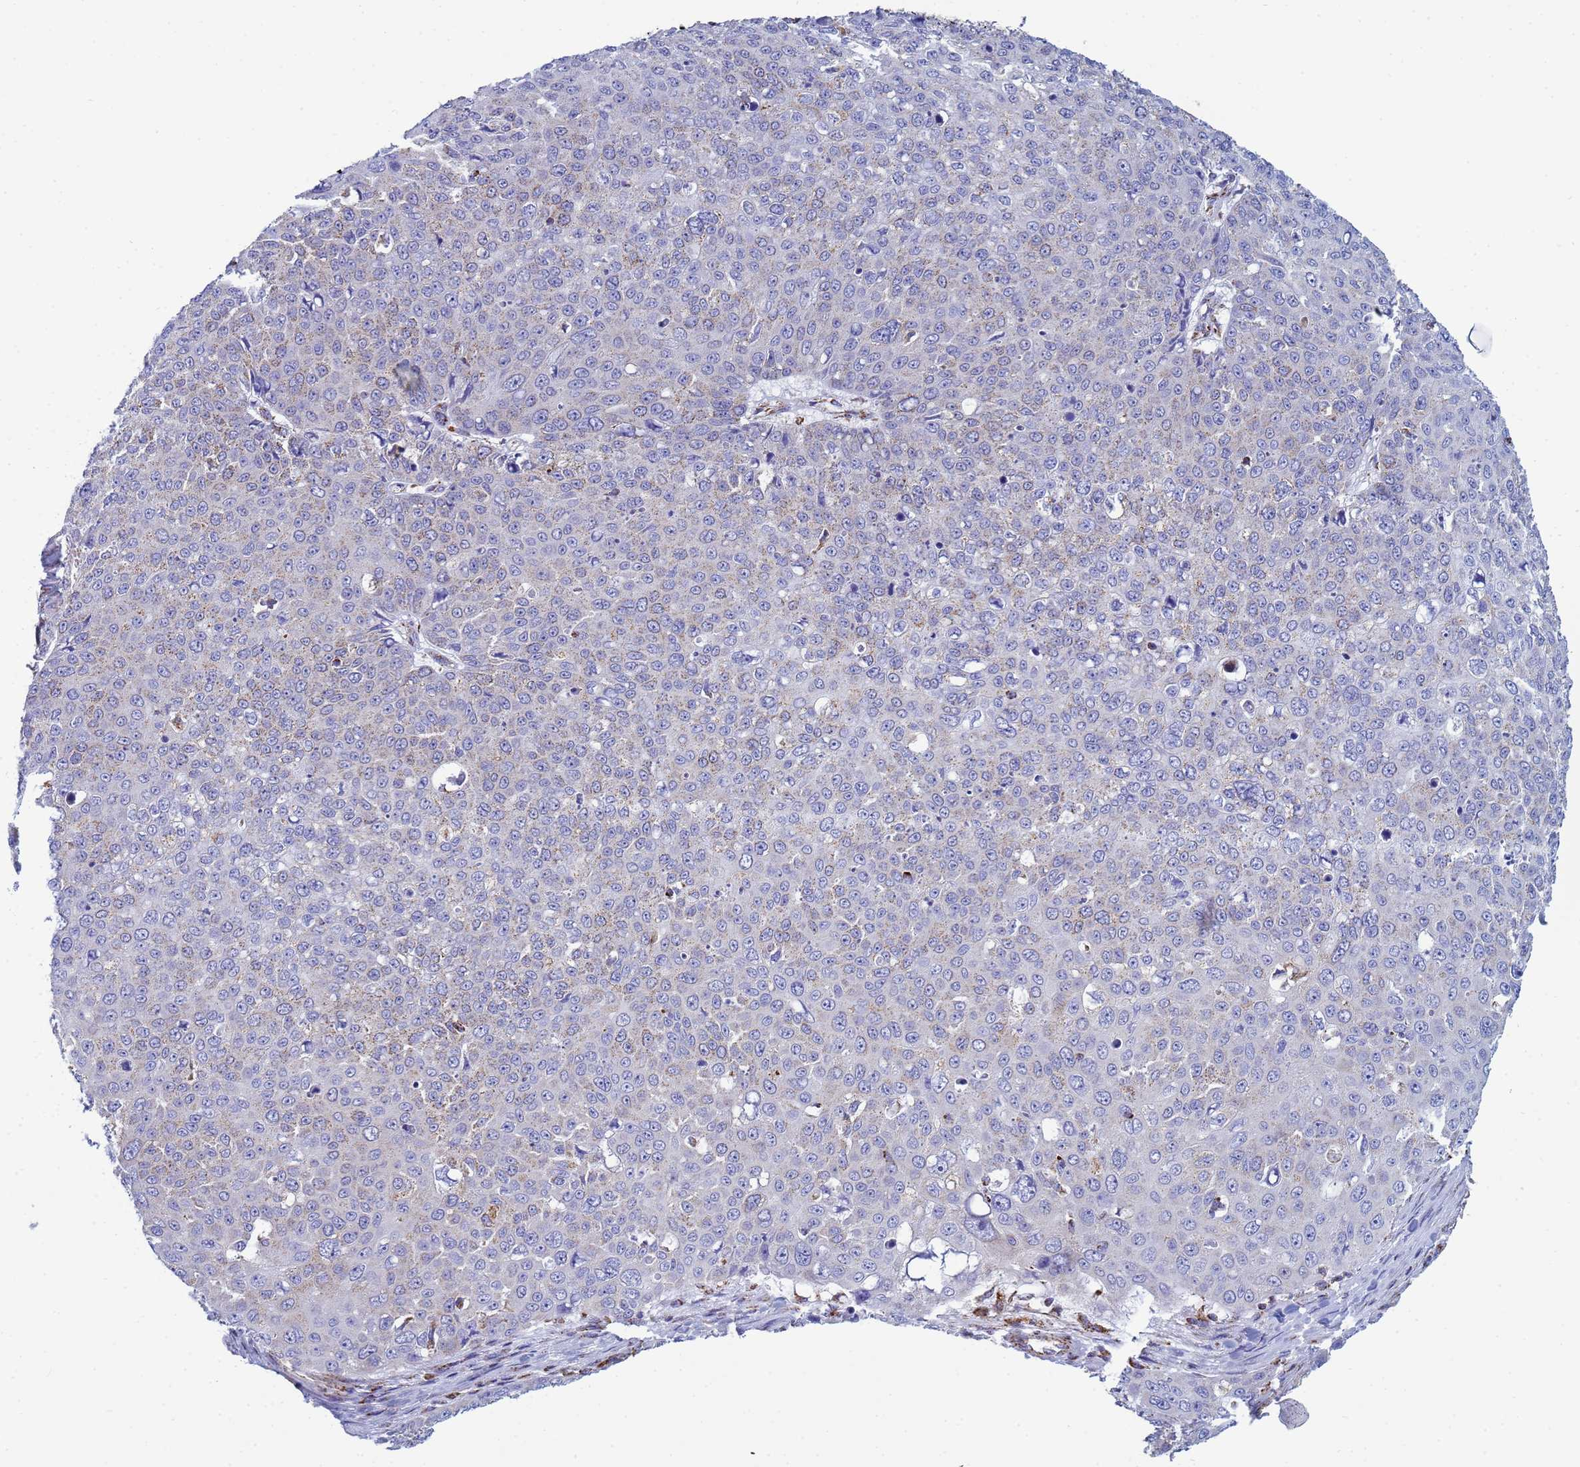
{"staining": {"intensity": "negative", "quantity": "none", "location": "none"}, "tissue": "skin cancer", "cell_type": "Tumor cells", "image_type": "cancer", "snomed": [{"axis": "morphology", "description": "Squamous cell carcinoma, NOS"}, {"axis": "topography", "description": "Skin"}], "caption": "Squamous cell carcinoma (skin) stained for a protein using IHC demonstrates no positivity tumor cells.", "gene": "COQ4", "patient": {"sex": "male", "age": 71}}